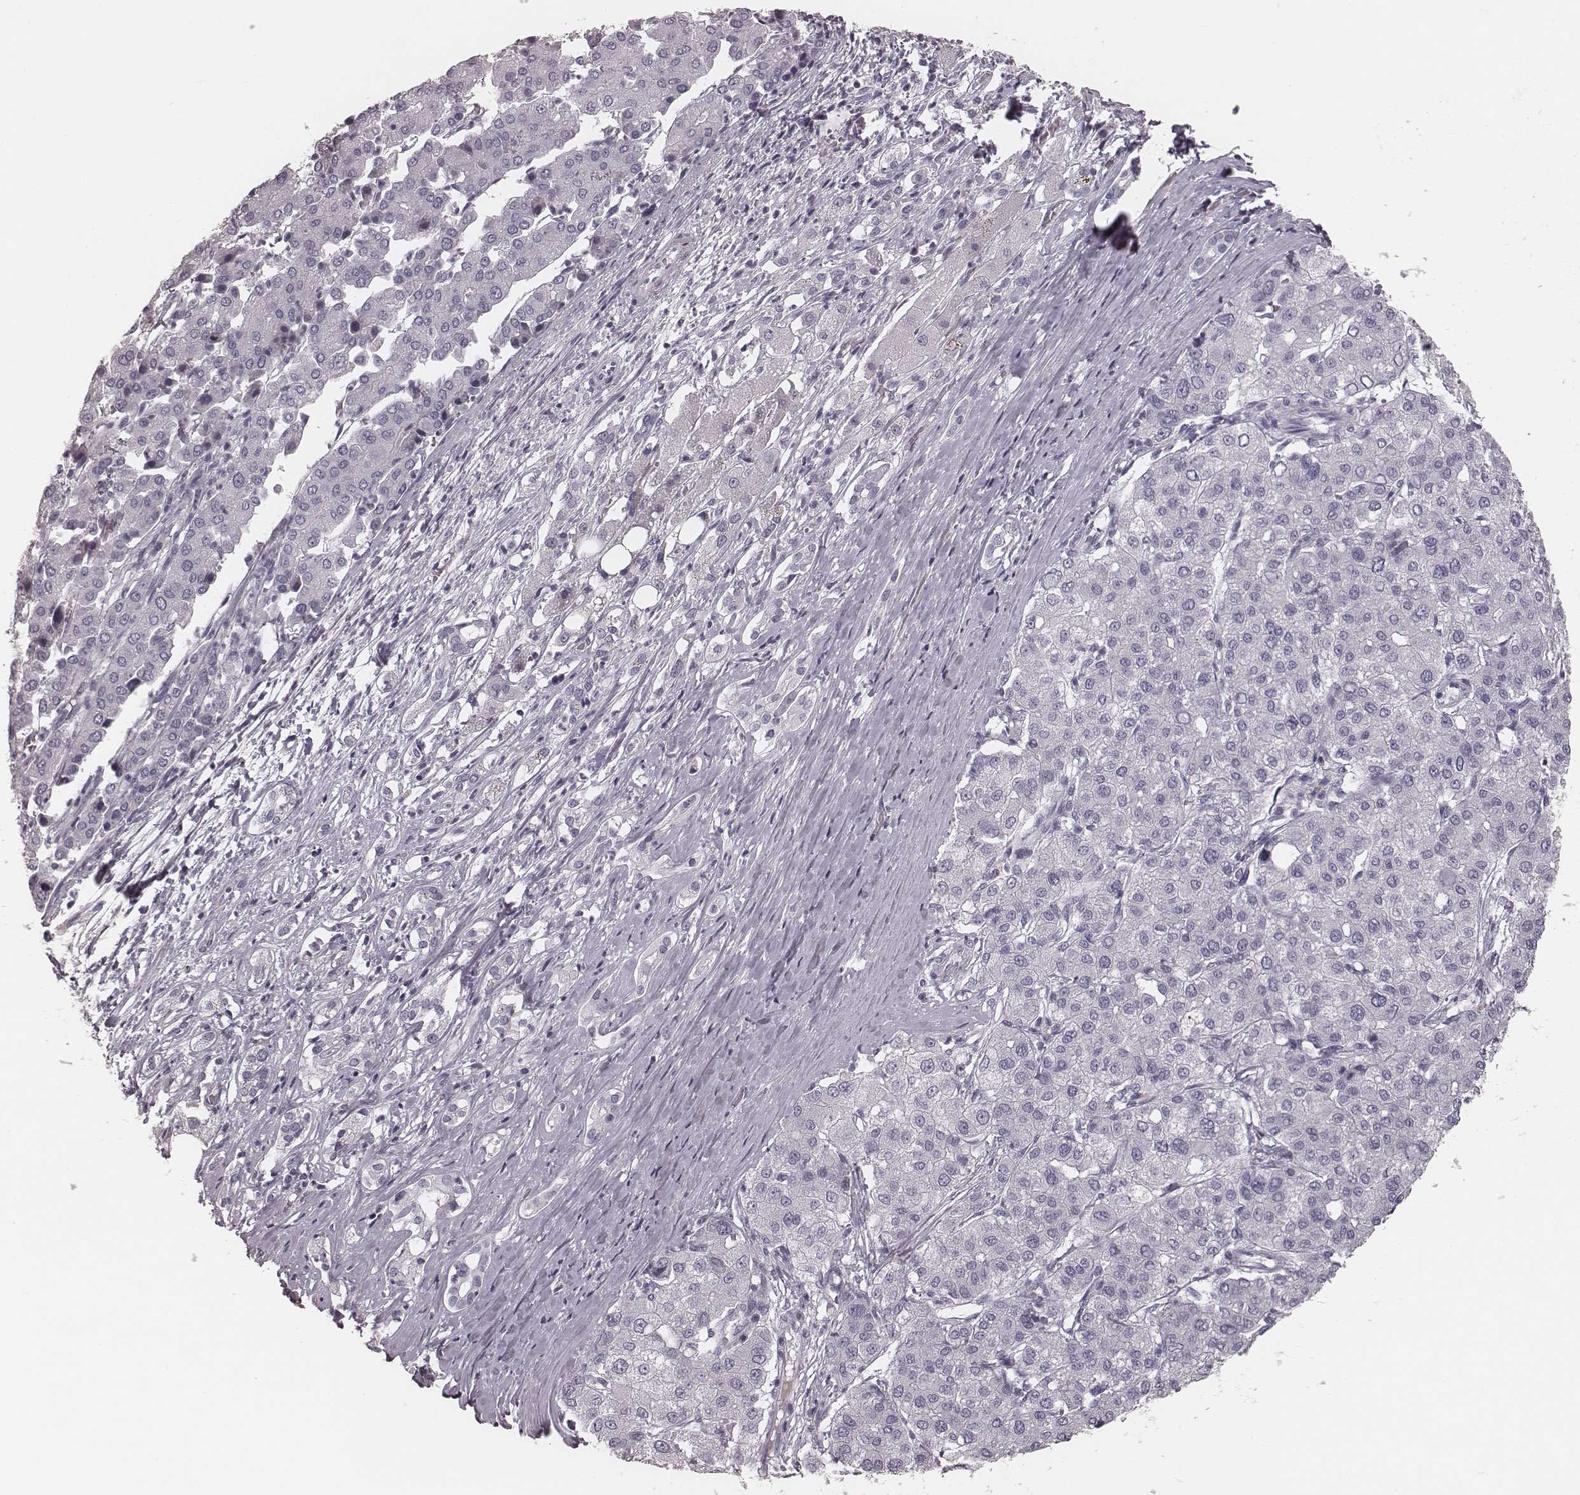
{"staining": {"intensity": "negative", "quantity": "none", "location": "none"}, "tissue": "liver cancer", "cell_type": "Tumor cells", "image_type": "cancer", "snomed": [{"axis": "morphology", "description": "Carcinoma, Hepatocellular, NOS"}, {"axis": "topography", "description": "Liver"}], "caption": "This image is of liver hepatocellular carcinoma stained with immunohistochemistry (IHC) to label a protein in brown with the nuclei are counter-stained blue. There is no expression in tumor cells.", "gene": "S100Z", "patient": {"sex": "male", "age": 65}}